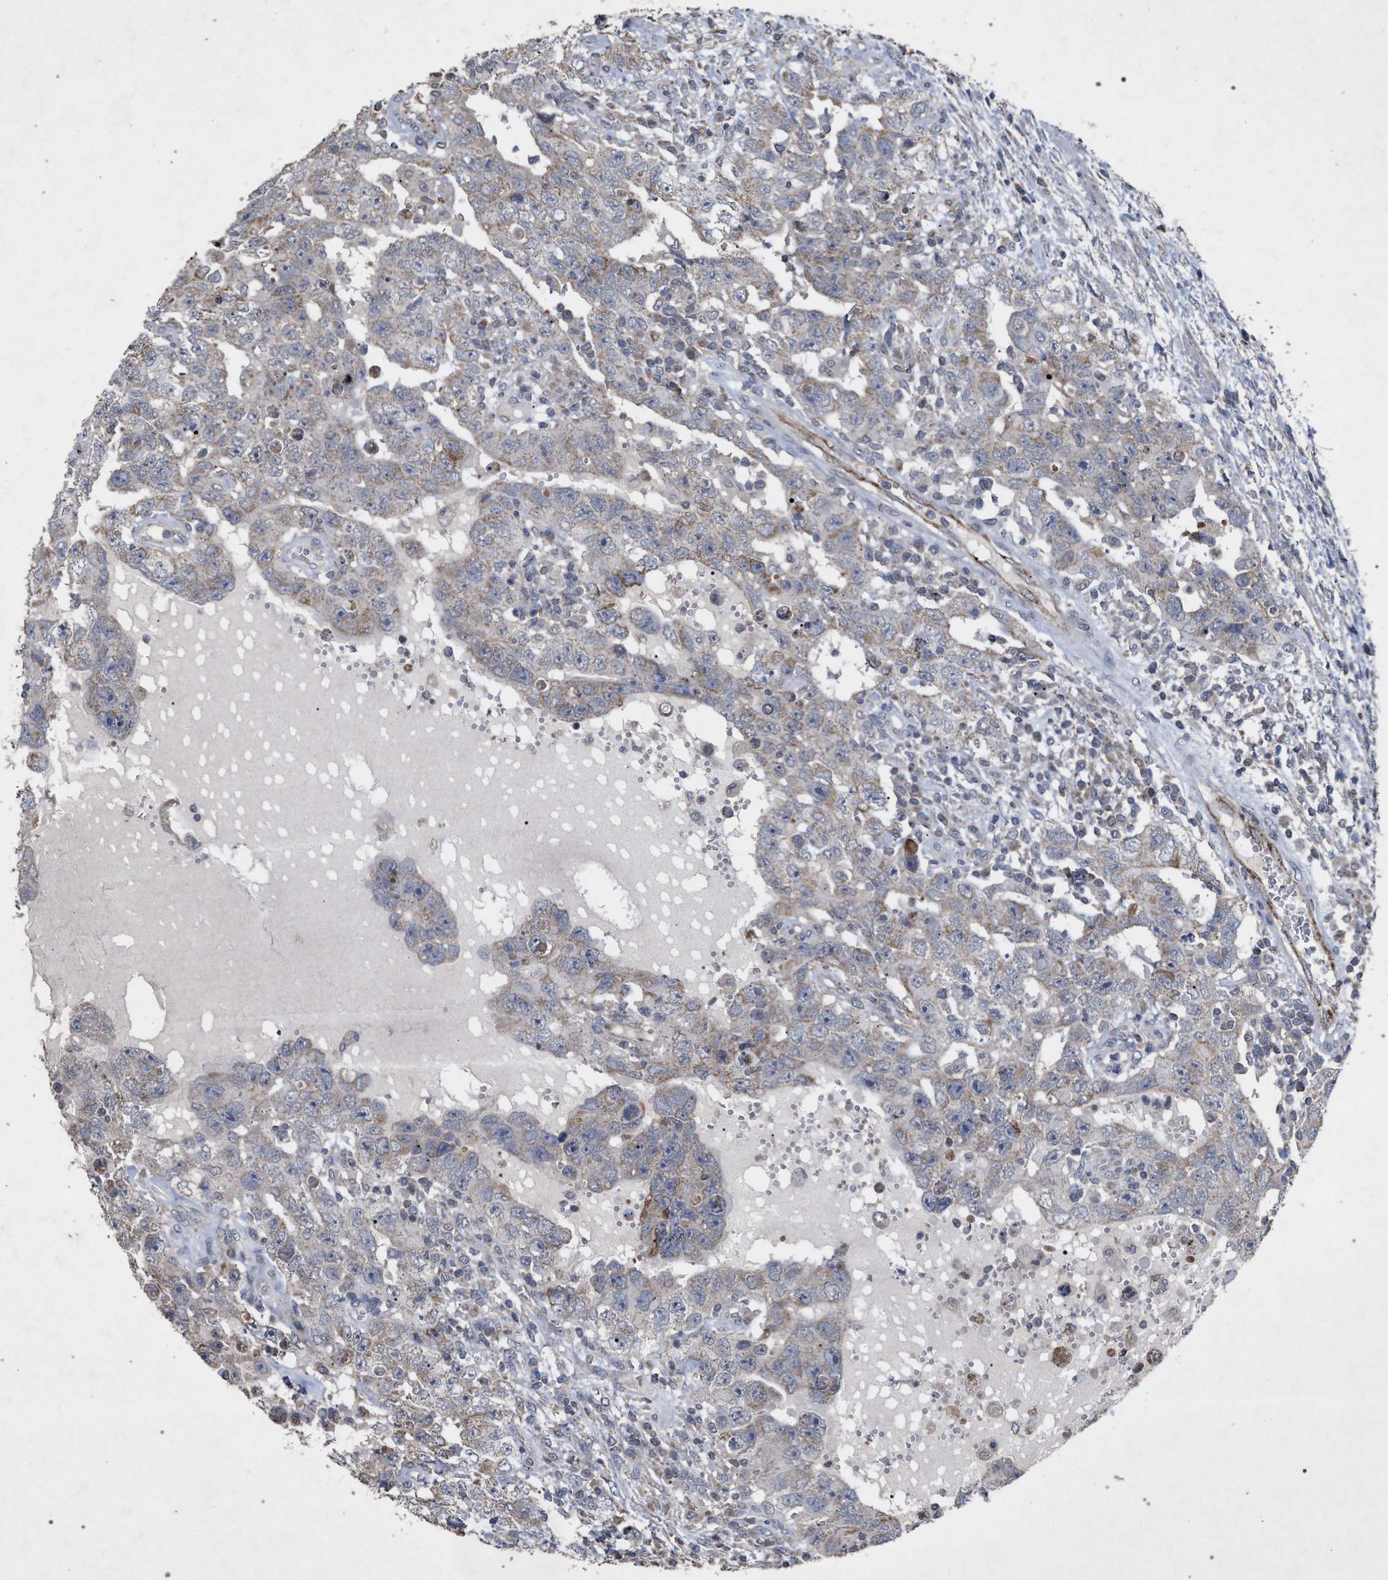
{"staining": {"intensity": "weak", "quantity": "<25%", "location": "cytoplasmic/membranous"}, "tissue": "testis cancer", "cell_type": "Tumor cells", "image_type": "cancer", "snomed": [{"axis": "morphology", "description": "Carcinoma, Embryonal, NOS"}, {"axis": "topography", "description": "Testis"}], "caption": "A photomicrograph of human testis embryonal carcinoma is negative for staining in tumor cells.", "gene": "PKD2L1", "patient": {"sex": "male", "age": 26}}